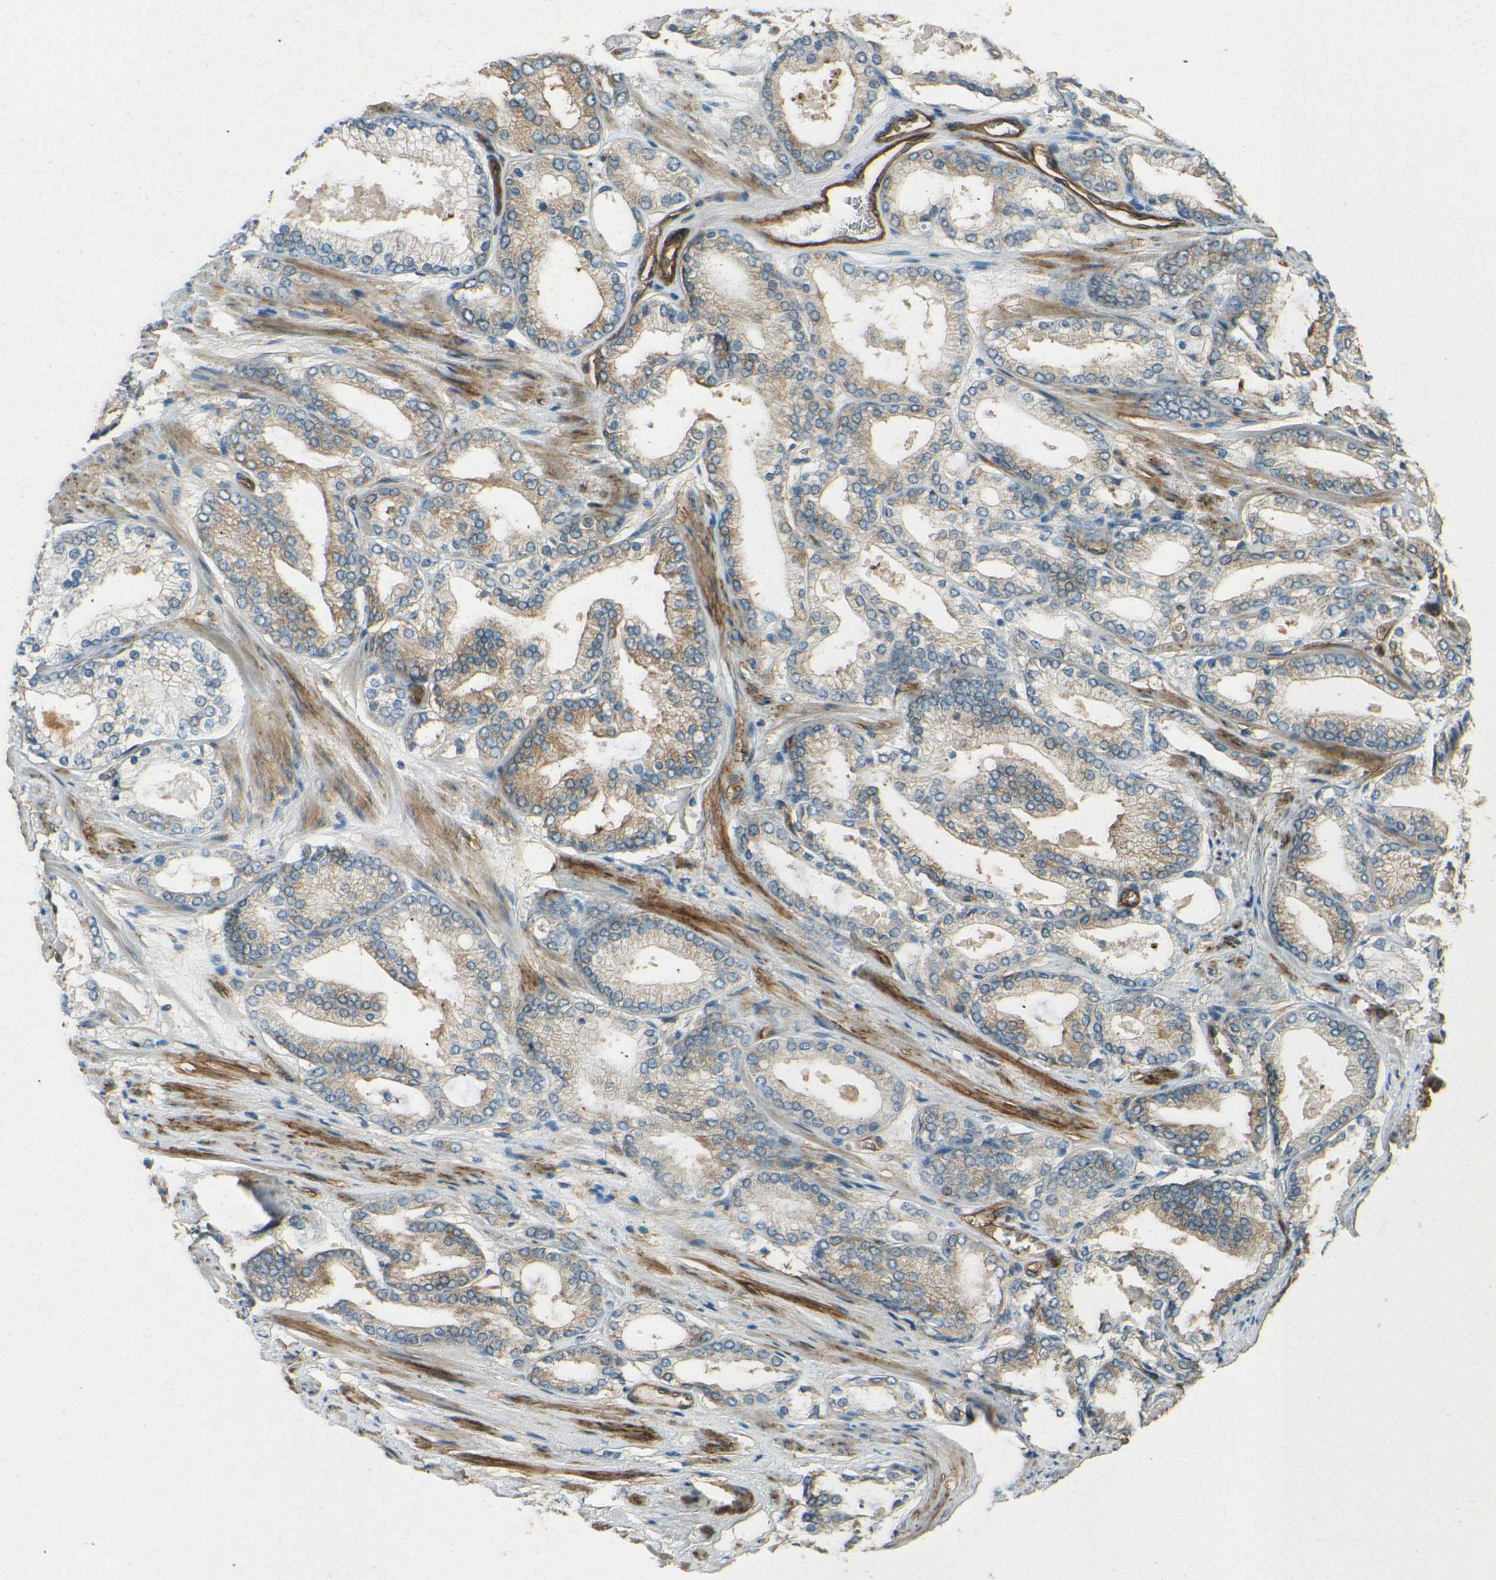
{"staining": {"intensity": "weak", "quantity": "25%-75%", "location": "cytoplasmic/membranous"}, "tissue": "prostate cancer", "cell_type": "Tumor cells", "image_type": "cancer", "snomed": [{"axis": "morphology", "description": "Adenocarcinoma, High grade"}, {"axis": "topography", "description": "Prostate"}], "caption": "Human prostate adenocarcinoma (high-grade) stained with a brown dye shows weak cytoplasmic/membranous positive staining in about 25%-75% of tumor cells.", "gene": "ENTPD1", "patient": {"sex": "male", "age": 61}}